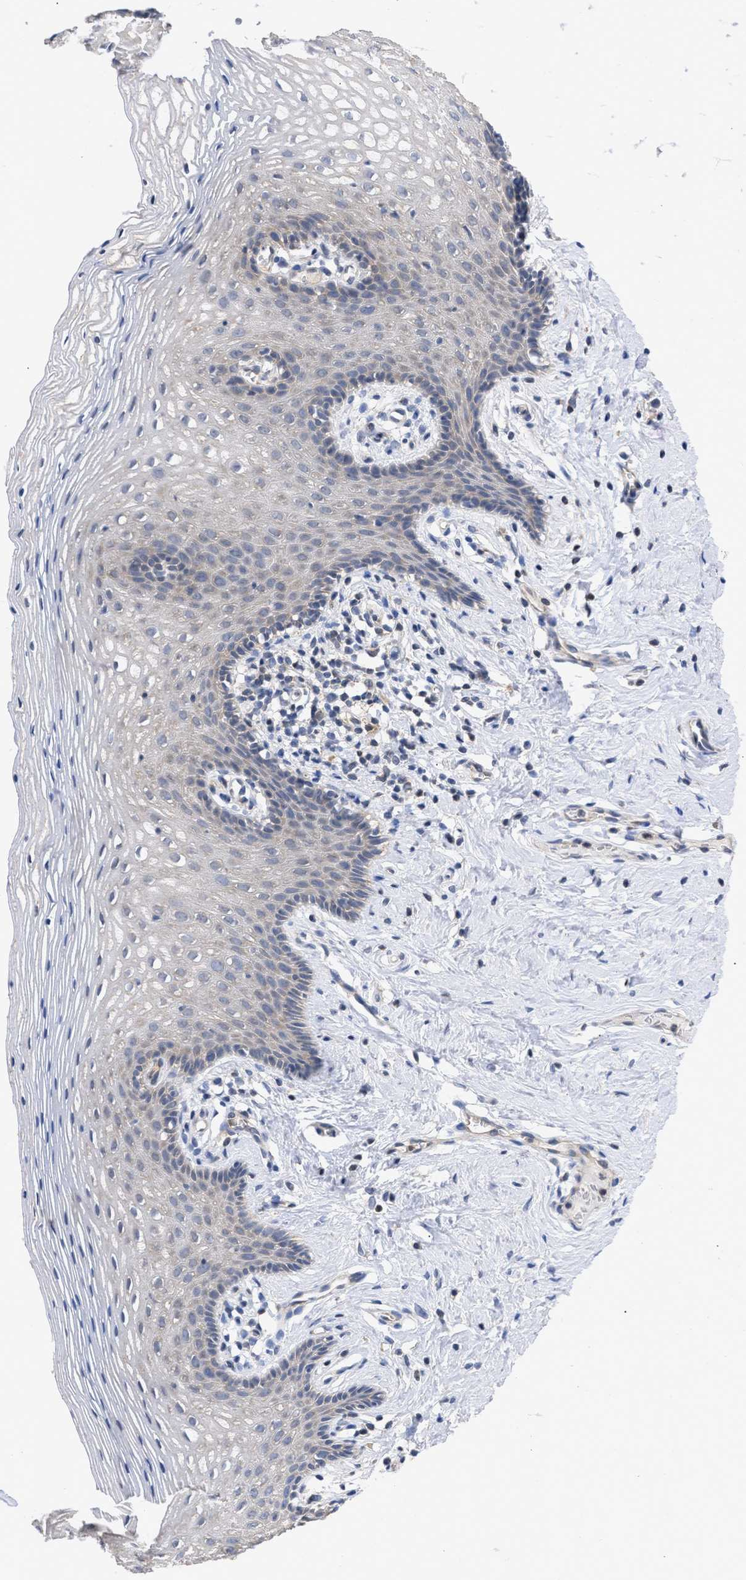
{"staining": {"intensity": "weak", "quantity": "<25%", "location": "cytoplasmic/membranous"}, "tissue": "vagina", "cell_type": "Squamous epithelial cells", "image_type": "normal", "snomed": [{"axis": "morphology", "description": "Normal tissue, NOS"}, {"axis": "topography", "description": "Vagina"}], "caption": "Immunohistochemistry (IHC) of benign human vagina shows no expression in squamous epithelial cells.", "gene": "MAP2K3", "patient": {"sex": "female", "age": 32}}